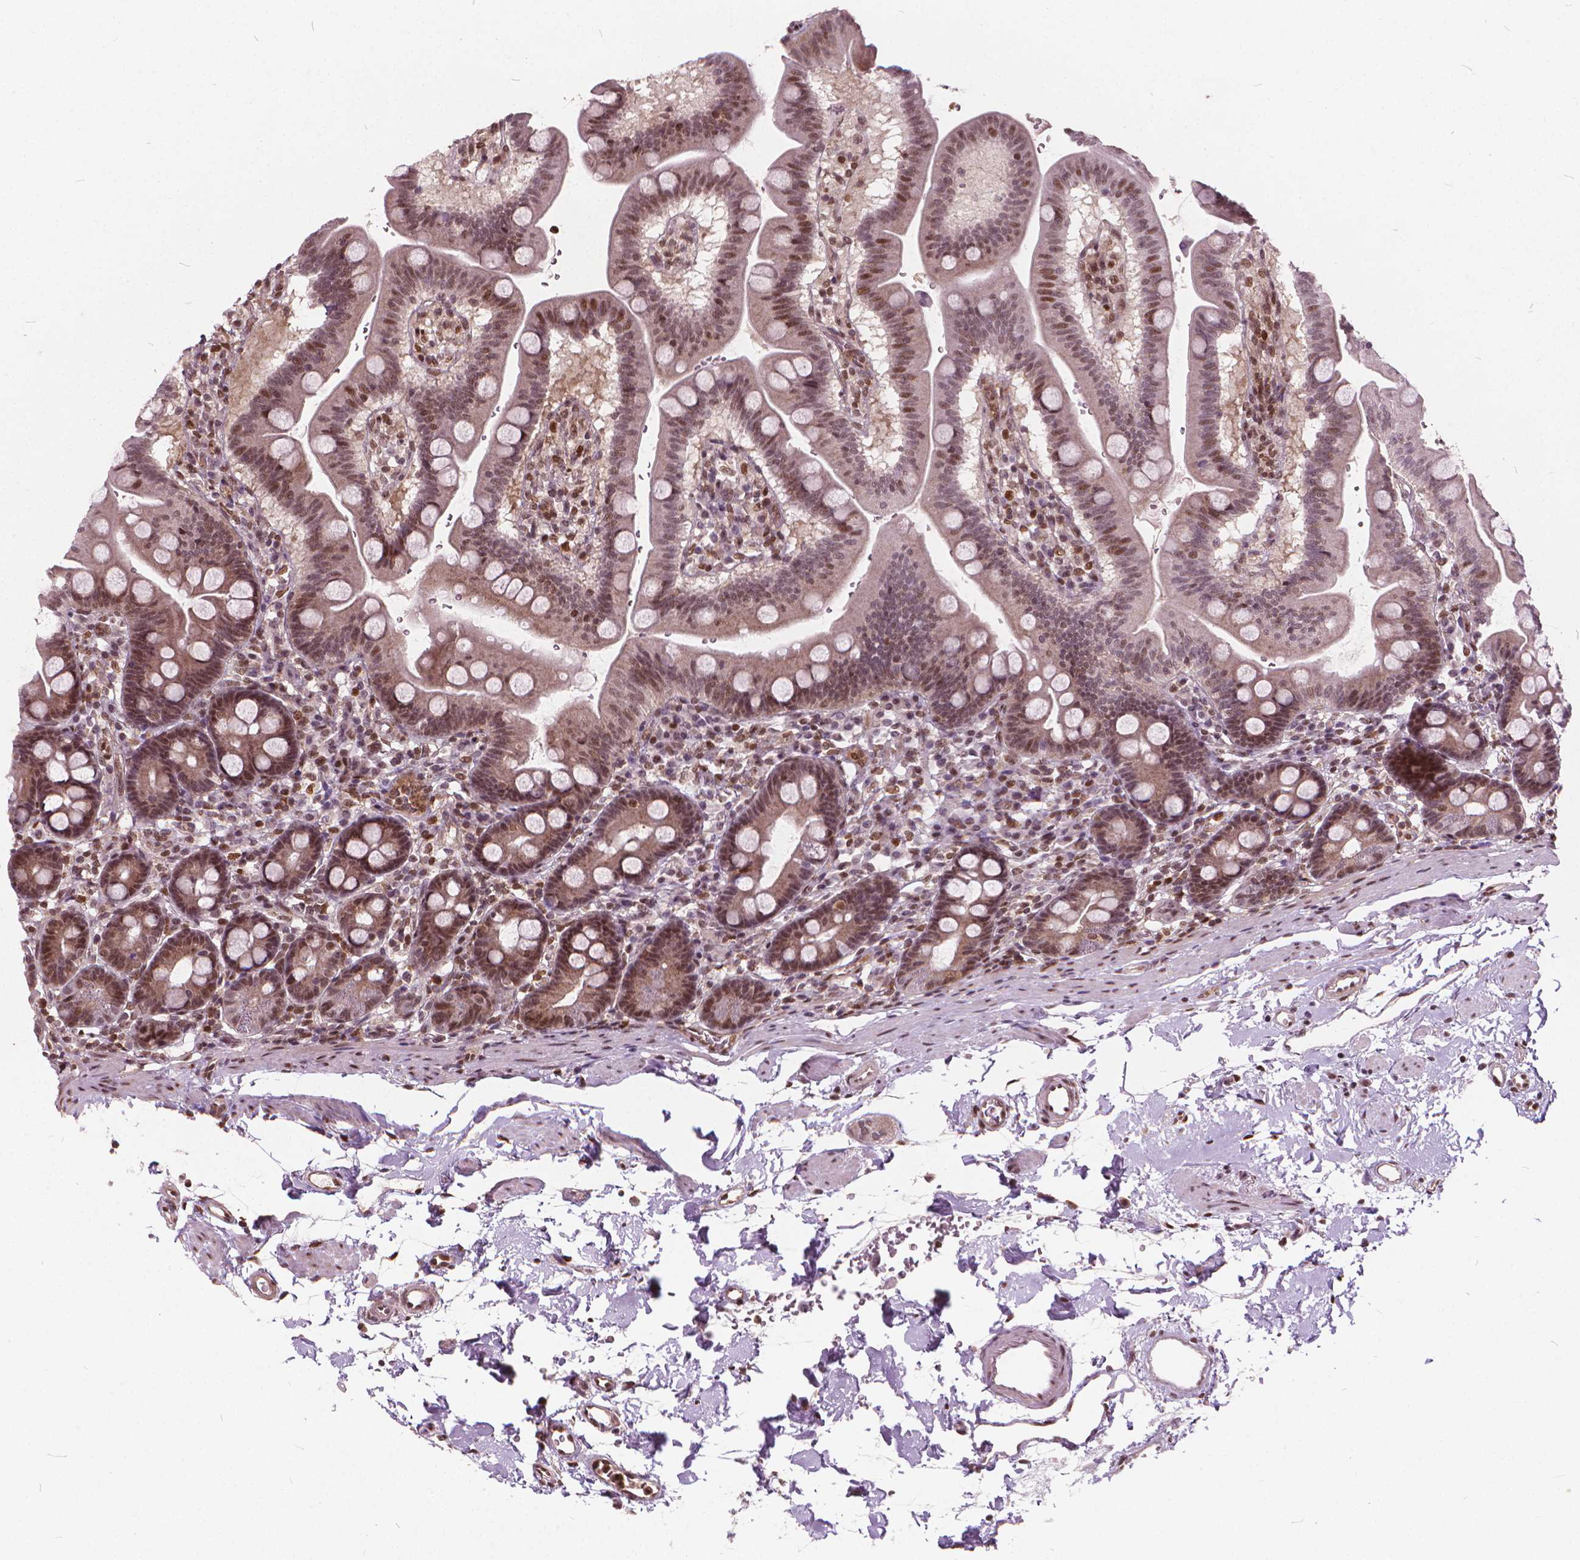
{"staining": {"intensity": "moderate", "quantity": "25%-75%", "location": "nuclear"}, "tissue": "duodenum", "cell_type": "Glandular cells", "image_type": "normal", "snomed": [{"axis": "morphology", "description": "Normal tissue, NOS"}, {"axis": "topography", "description": "Duodenum"}], "caption": "About 25%-75% of glandular cells in normal duodenum display moderate nuclear protein positivity as visualized by brown immunohistochemical staining.", "gene": "STAT5B", "patient": {"sex": "male", "age": 59}}